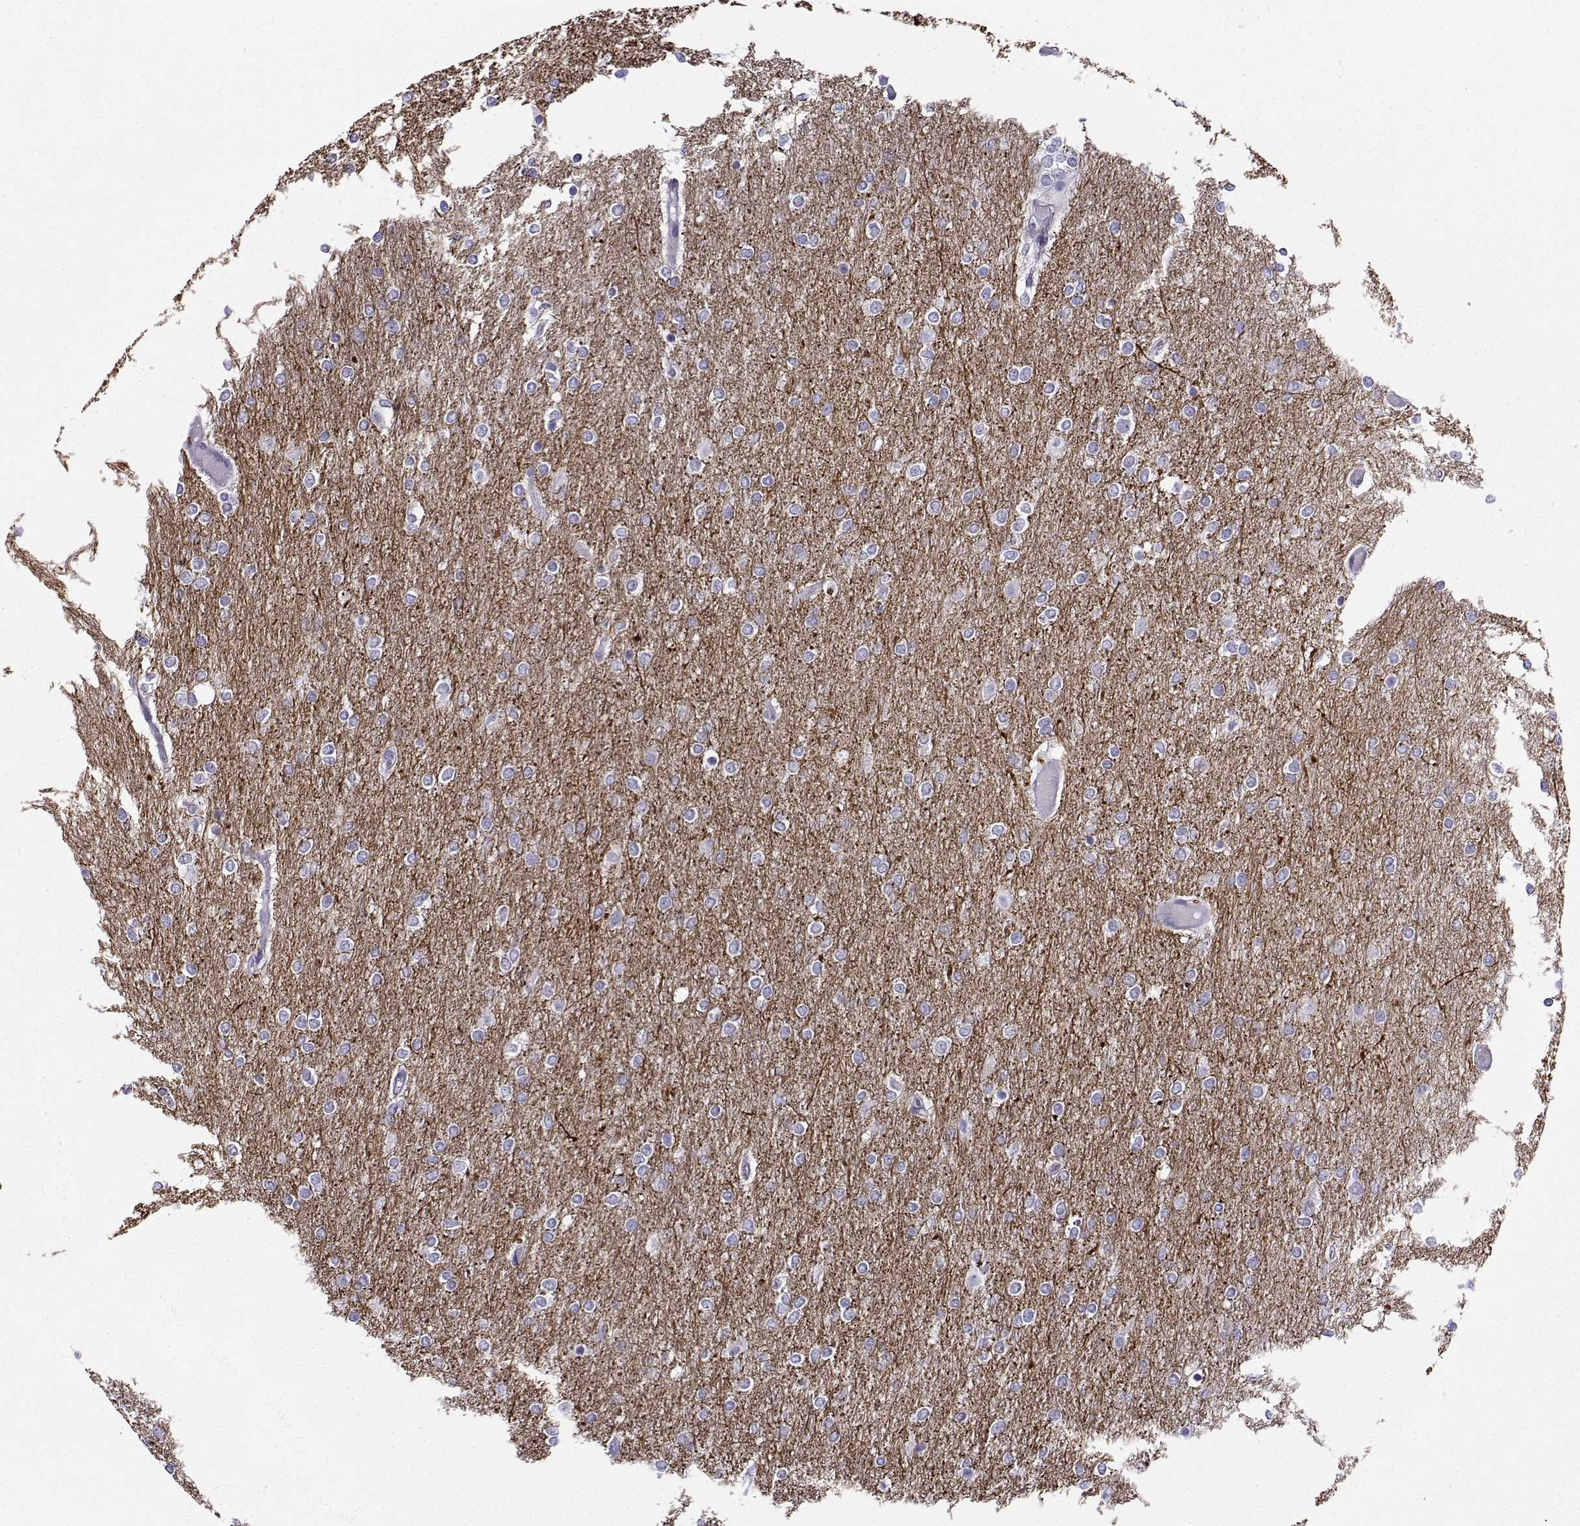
{"staining": {"intensity": "negative", "quantity": "none", "location": "none"}, "tissue": "glioma", "cell_type": "Tumor cells", "image_type": "cancer", "snomed": [{"axis": "morphology", "description": "Glioma, malignant, High grade"}, {"axis": "topography", "description": "Brain"}], "caption": "Tumor cells show no significant staining in glioma. (DAB immunohistochemistry visualized using brightfield microscopy, high magnification).", "gene": "NEFL", "patient": {"sex": "female", "age": 61}}